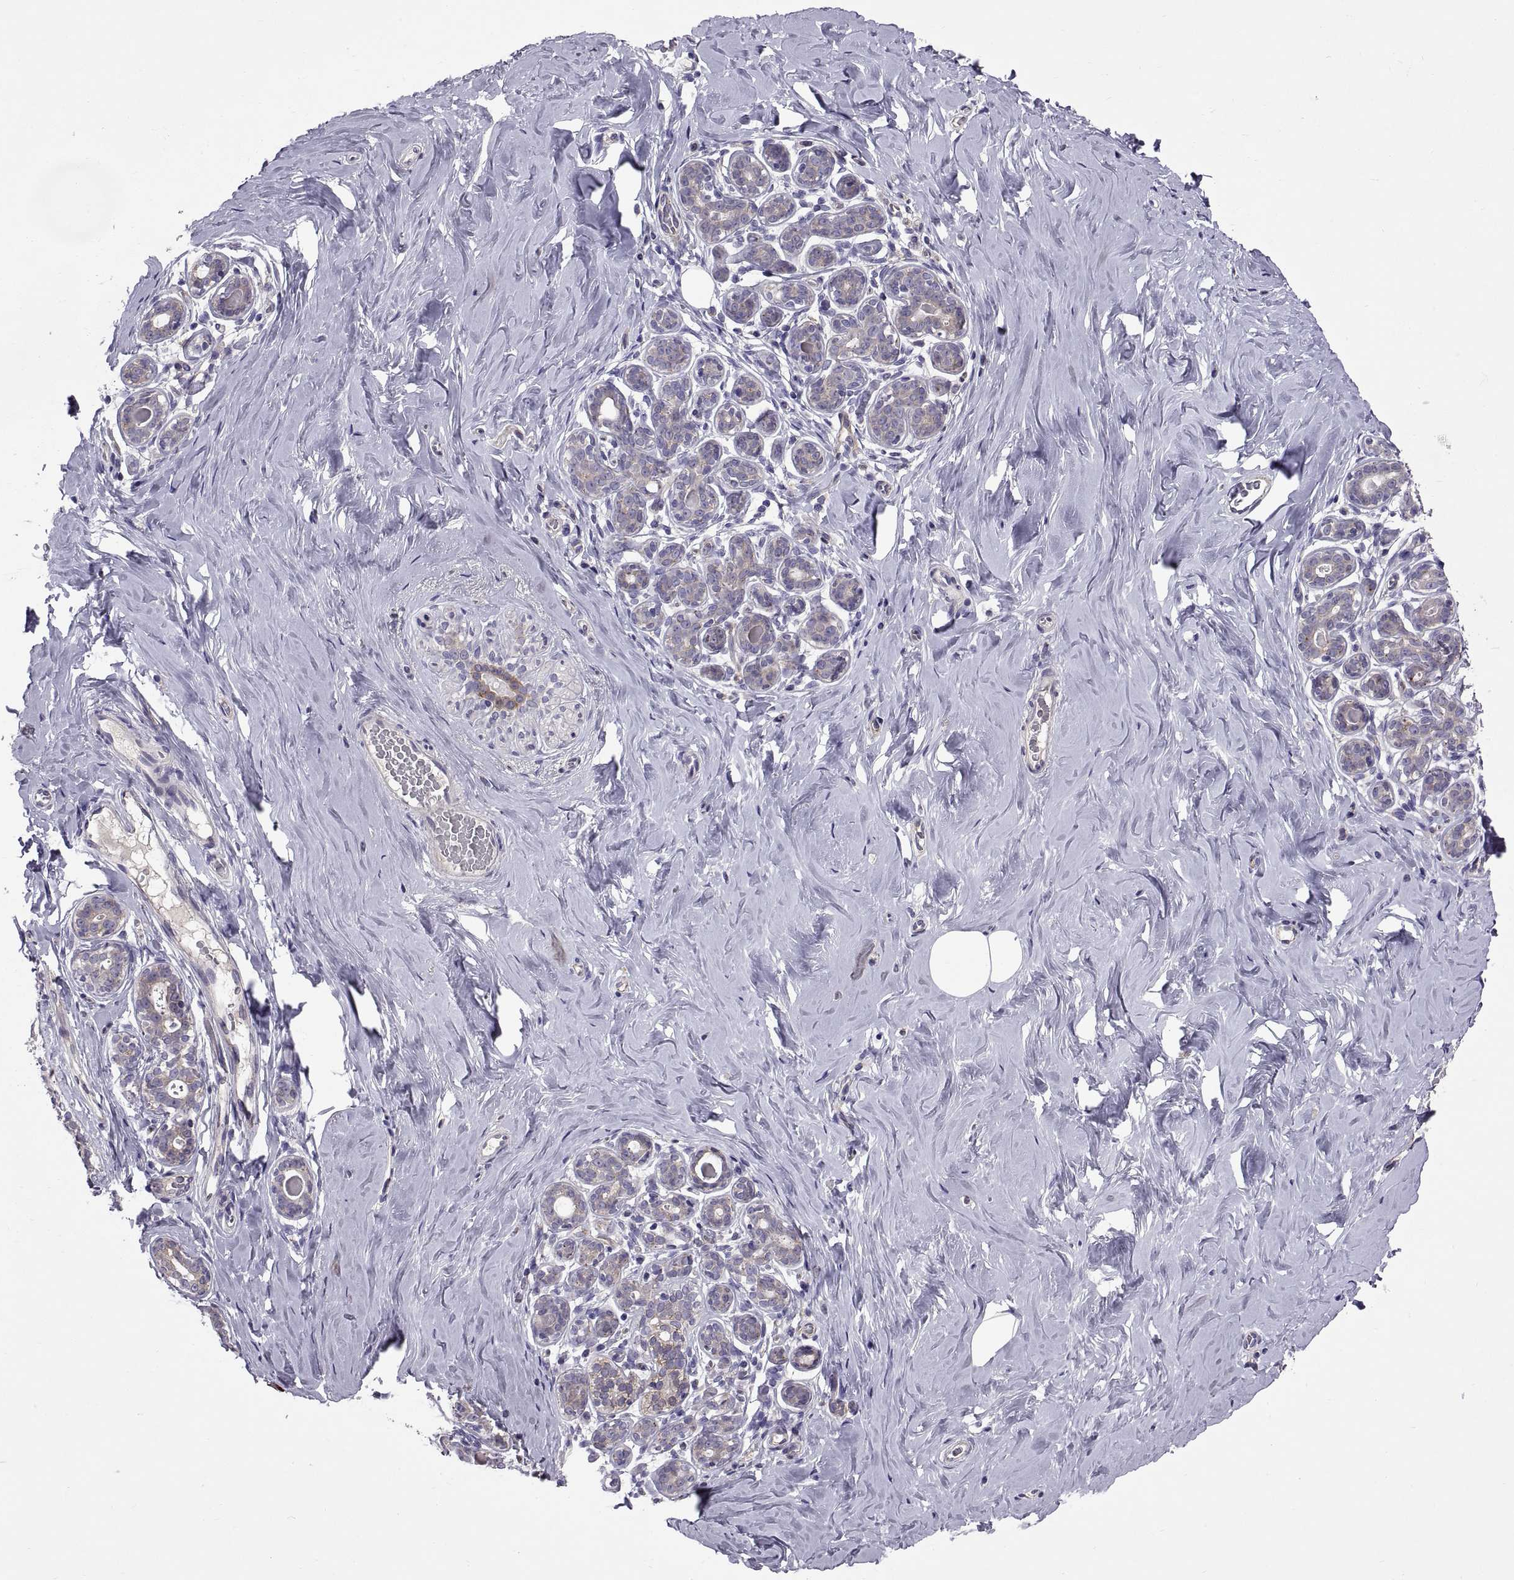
{"staining": {"intensity": "negative", "quantity": "none", "location": "none"}, "tissue": "breast", "cell_type": "Adipocytes", "image_type": "normal", "snomed": [{"axis": "morphology", "description": "Normal tissue, NOS"}, {"axis": "topography", "description": "Skin"}, {"axis": "topography", "description": "Breast"}], "caption": "High power microscopy photomicrograph of an immunohistochemistry (IHC) photomicrograph of normal breast, revealing no significant staining in adipocytes.", "gene": "ARSL", "patient": {"sex": "female", "age": 43}}